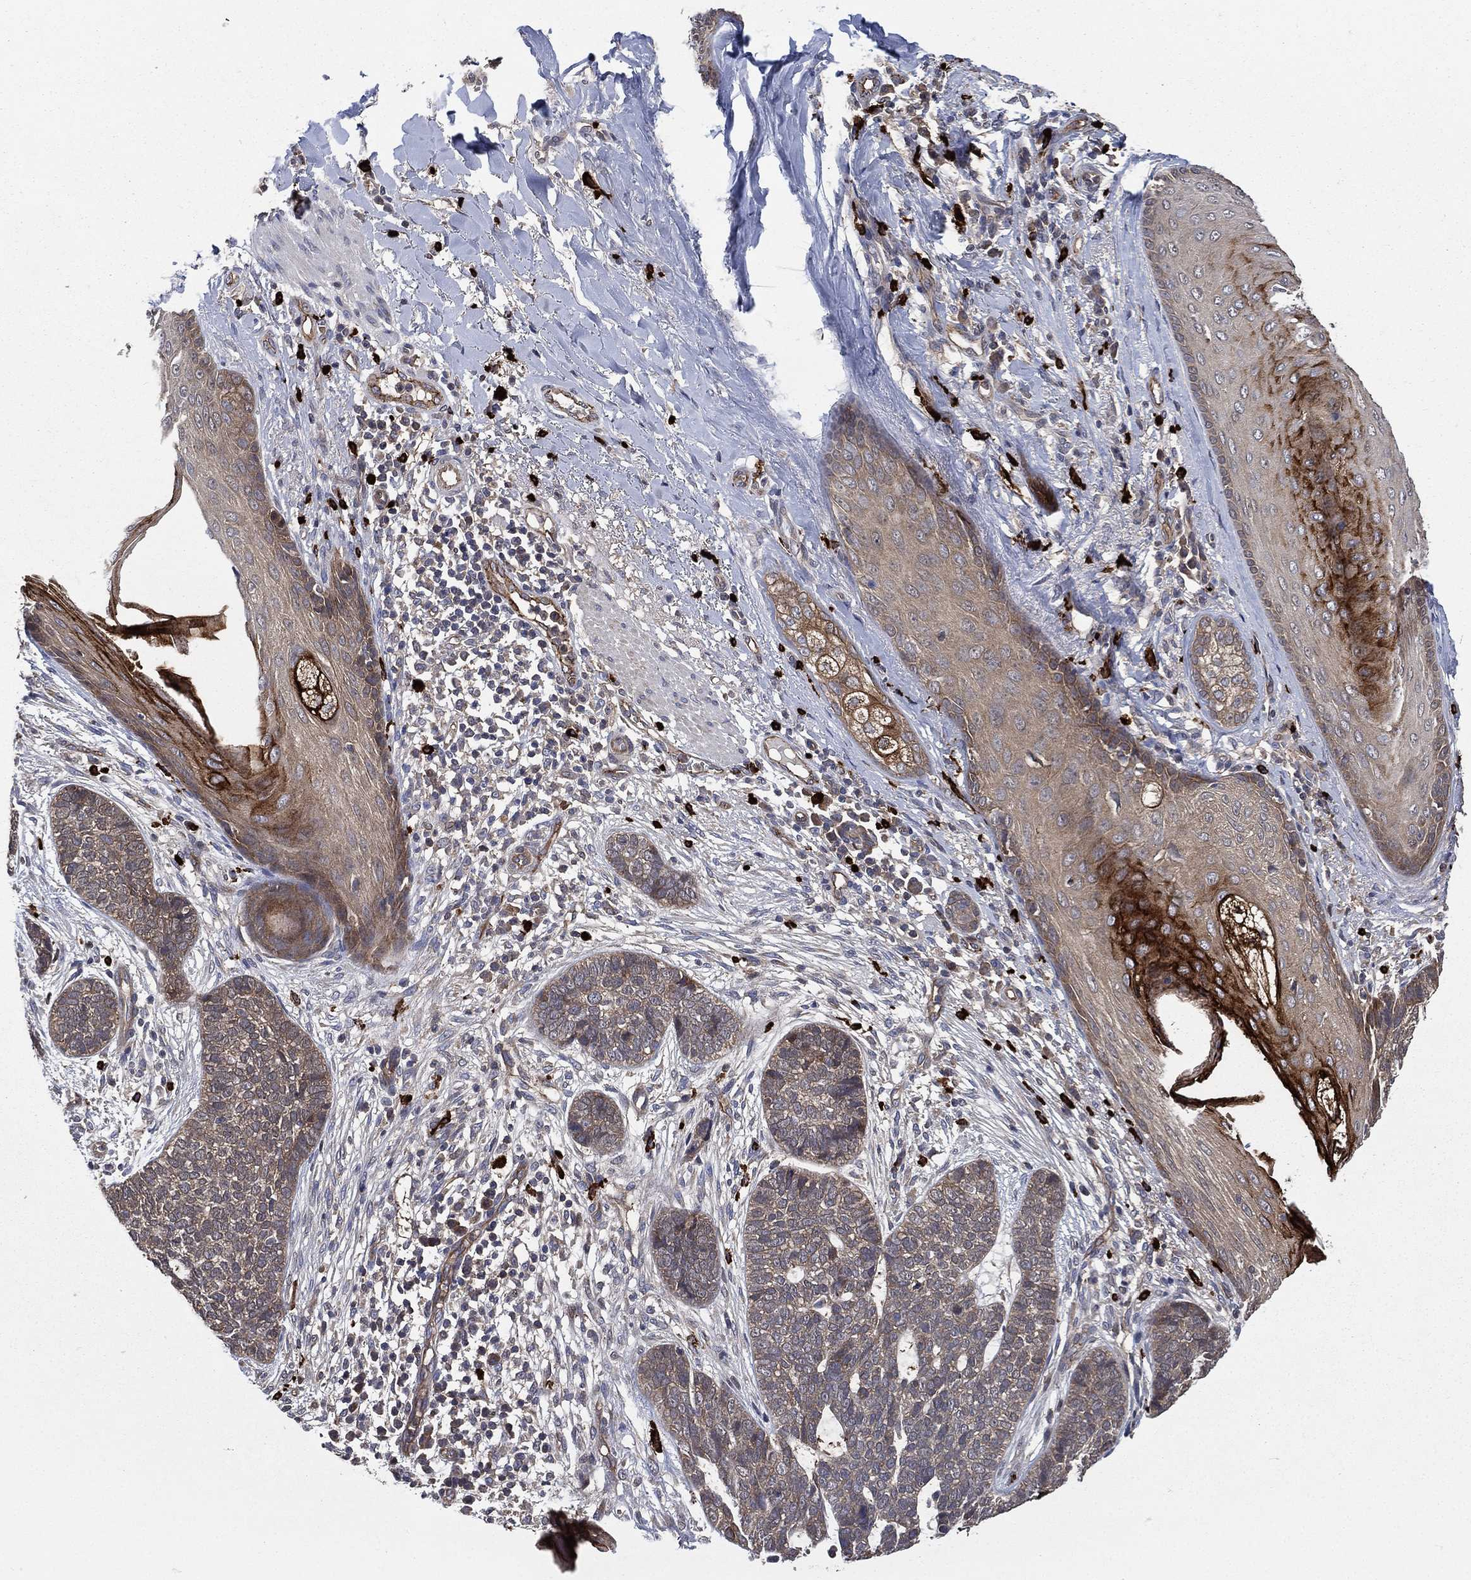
{"staining": {"intensity": "strong", "quantity": "<25%", "location": "cytoplasmic/membranous"}, "tissue": "skin cancer", "cell_type": "Tumor cells", "image_type": "cancer", "snomed": [{"axis": "morphology", "description": "Squamous cell carcinoma, NOS"}, {"axis": "topography", "description": "Skin"}], "caption": "Protein analysis of skin squamous cell carcinoma tissue reveals strong cytoplasmic/membranous expression in approximately <25% of tumor cells. (brown staining indicates protein expression, while blue staining denotes nuclei).", "gene": "SMPD3", "patient": {"sex": "male", "age": 88}}